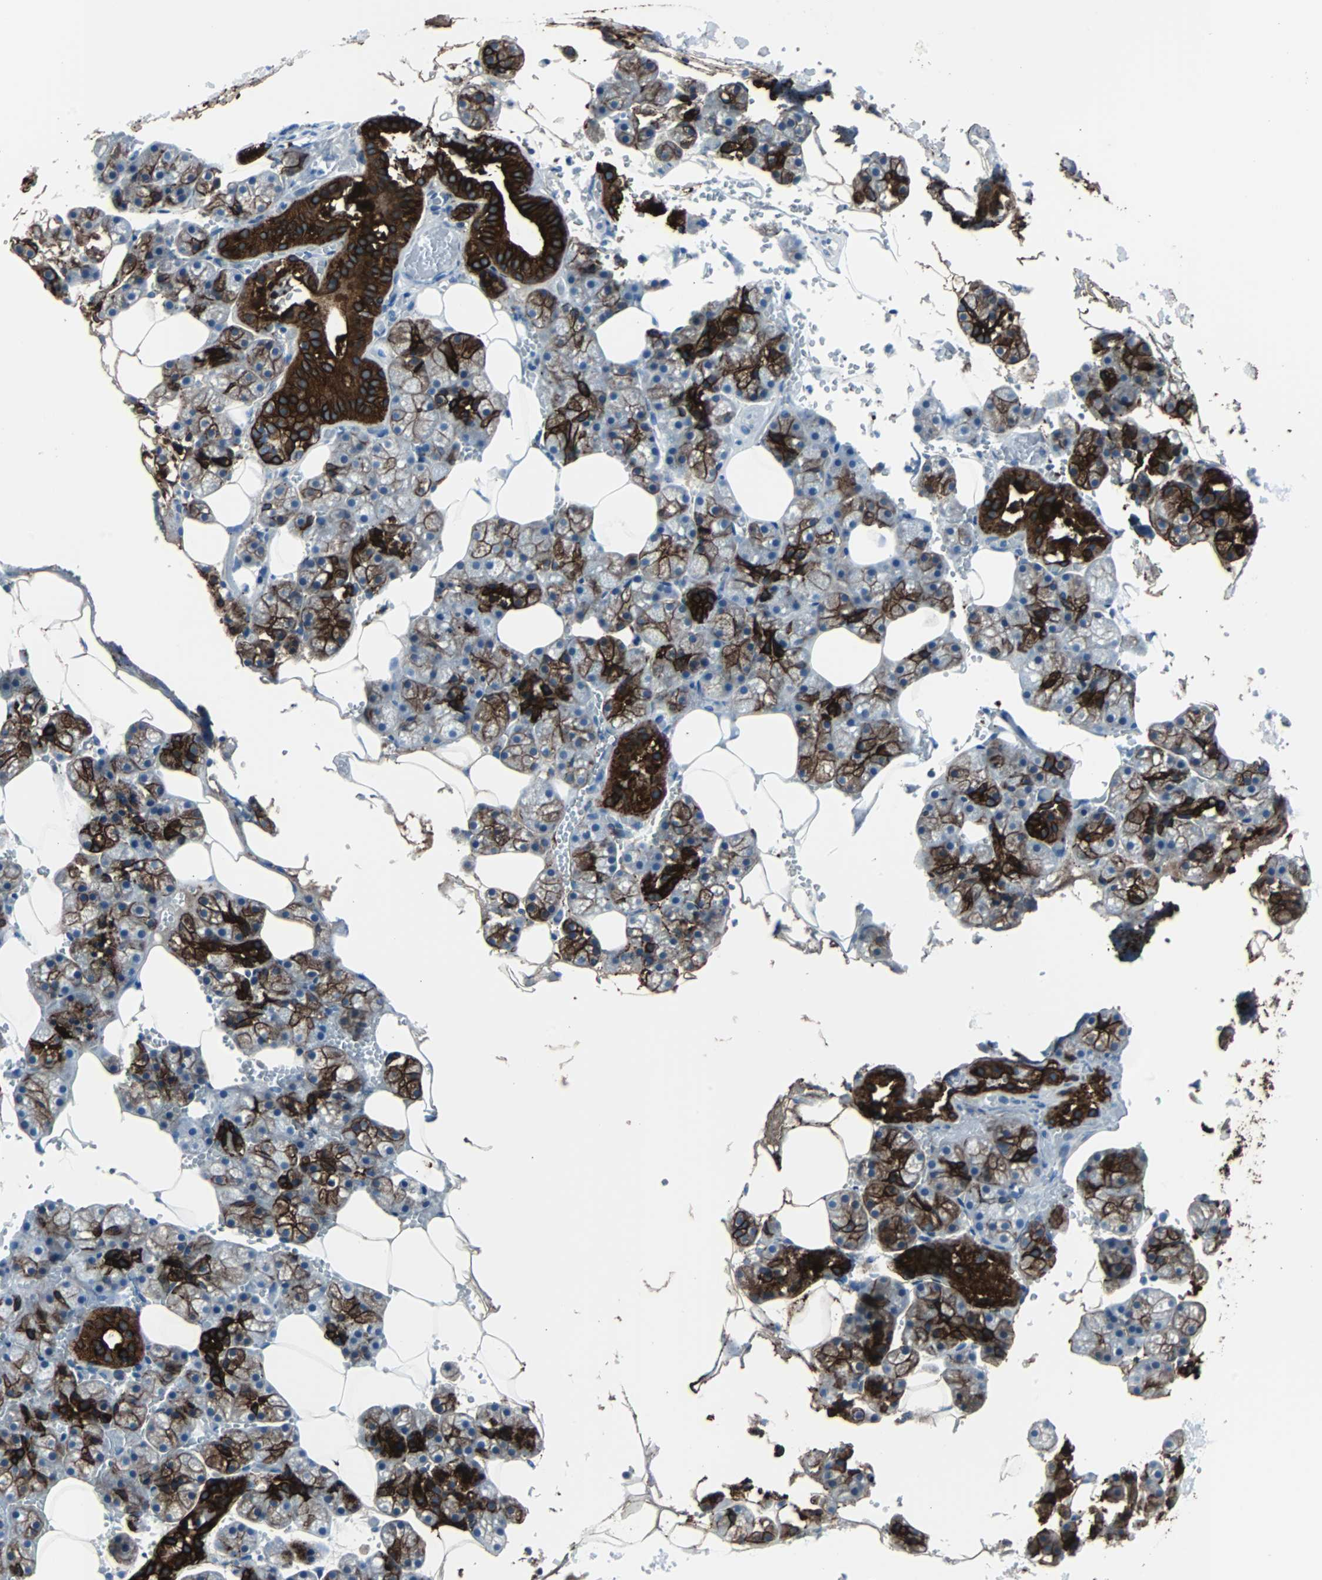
{"staining": {"intensity": "strong", "quantity": ">75%", "location": "cytoplasmic/membranous"}, "tissue": "salivary gland", "cell_type": "Glandular cells", "image_type": "normal", "snomed": [{"axis": "morphology", "description": "Normal tissue, NOS"}, {"axis": "topography", "description": "Salivary gland"}], "caption": "Salivary gland stained for a protein (brown) displays strong cytoplasmic/membranous positive positivity in approximately >75% of glandular cells.", "gene": "KRT7", "patient": {"sex": "male", "age": 62}}